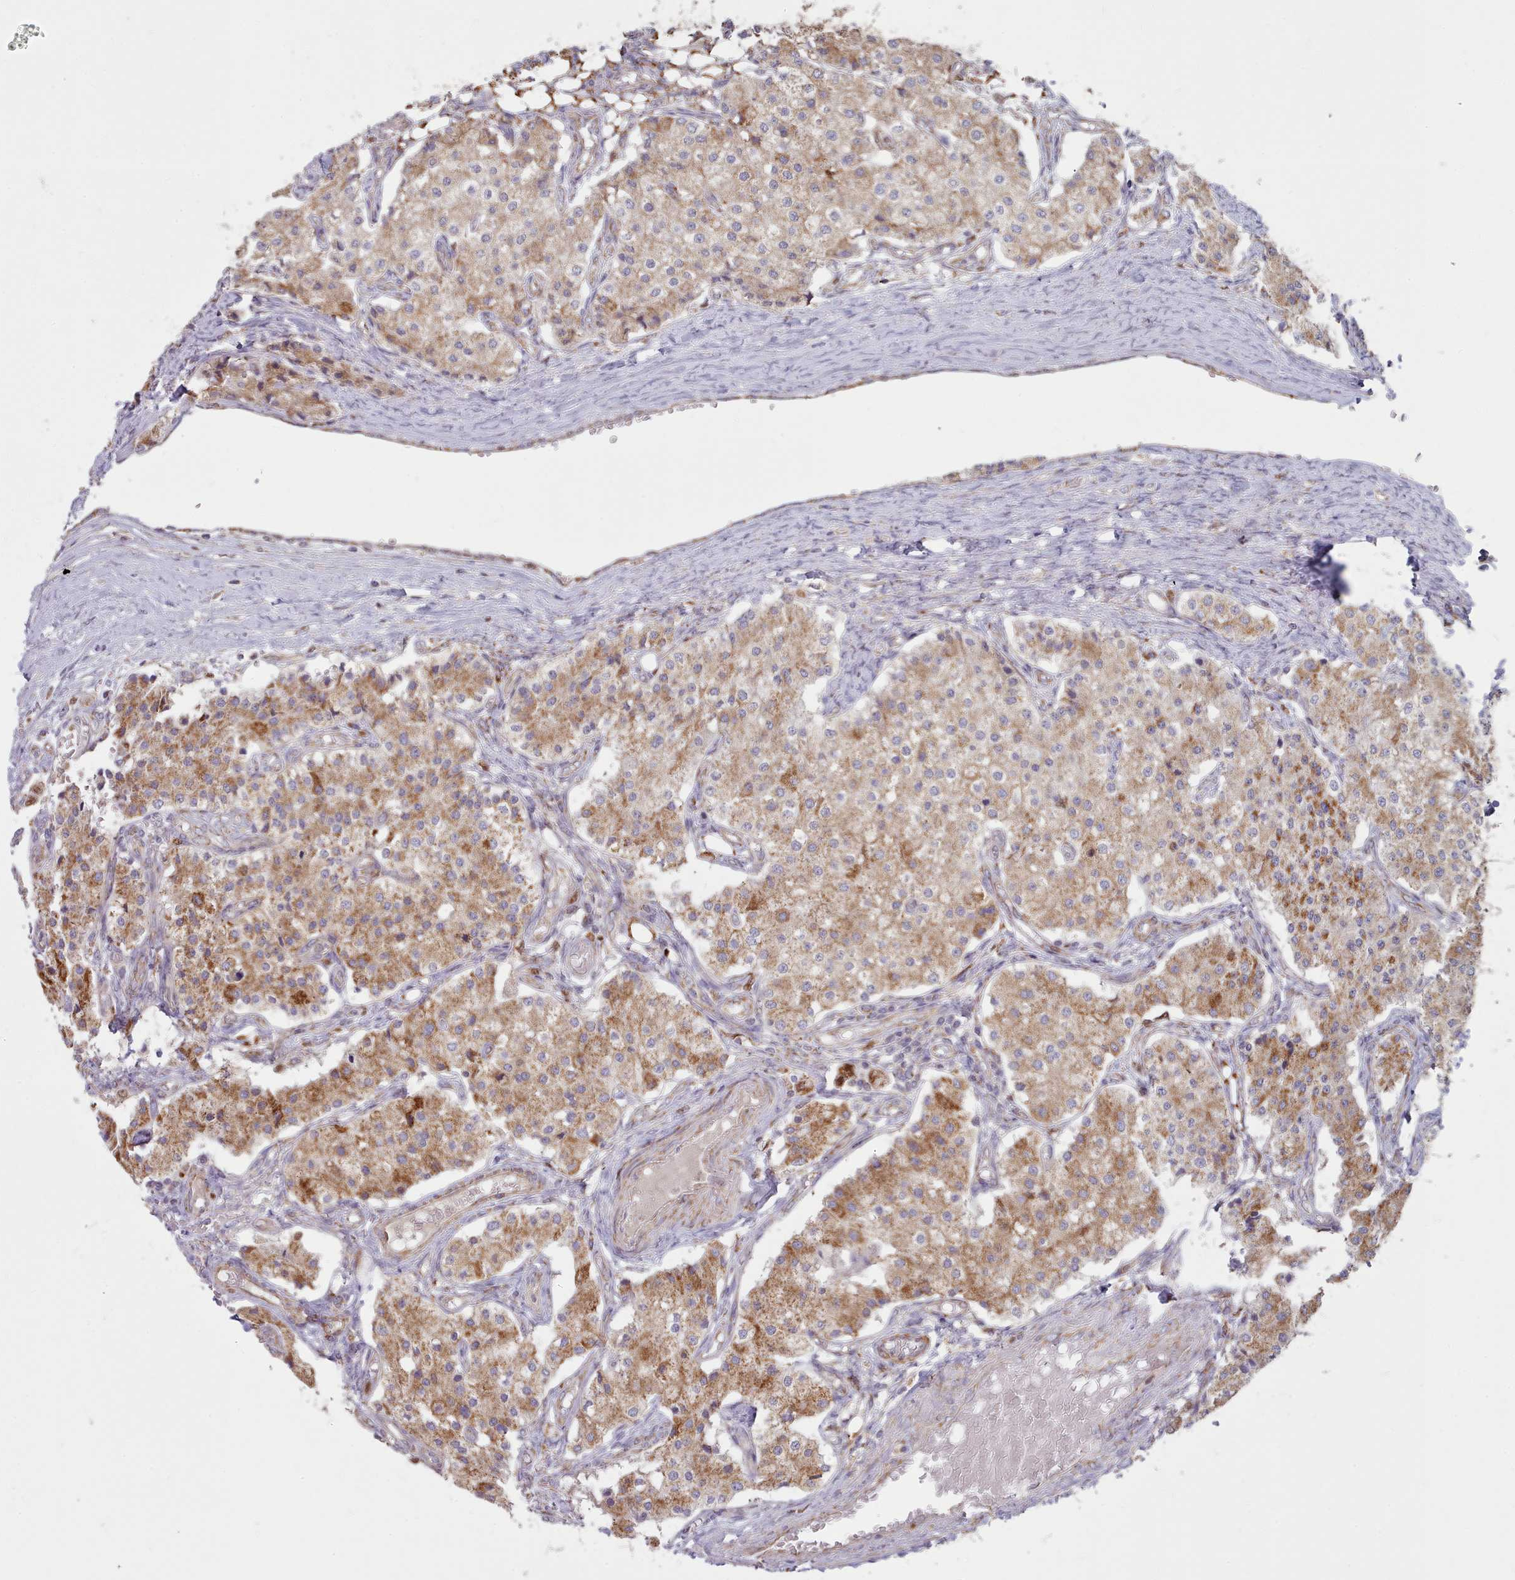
{"staining": {"intensity": "moderate", "quantity": "25%-75%", "location": "cytoplasmic/membranous"}, "tissue": "carcinoid", "cell_type": "Tumor cells", "image_type": "cancer", "snomed": [{"axis": "morphology", "description": "Carcinoid, malignant, NOS"}, {"axis": "topography", "description": "Colon"}], "caption": "Carcinoid (malignant) tissue exhibits moderate cytoplasmic/membranous expression in about 25%-75% of tumor cells (DAB IHC, brown staining for protein, blue staining for nuclei).", "gene": "HSDL2", "patient": {"sex": "female", "age": 52}}